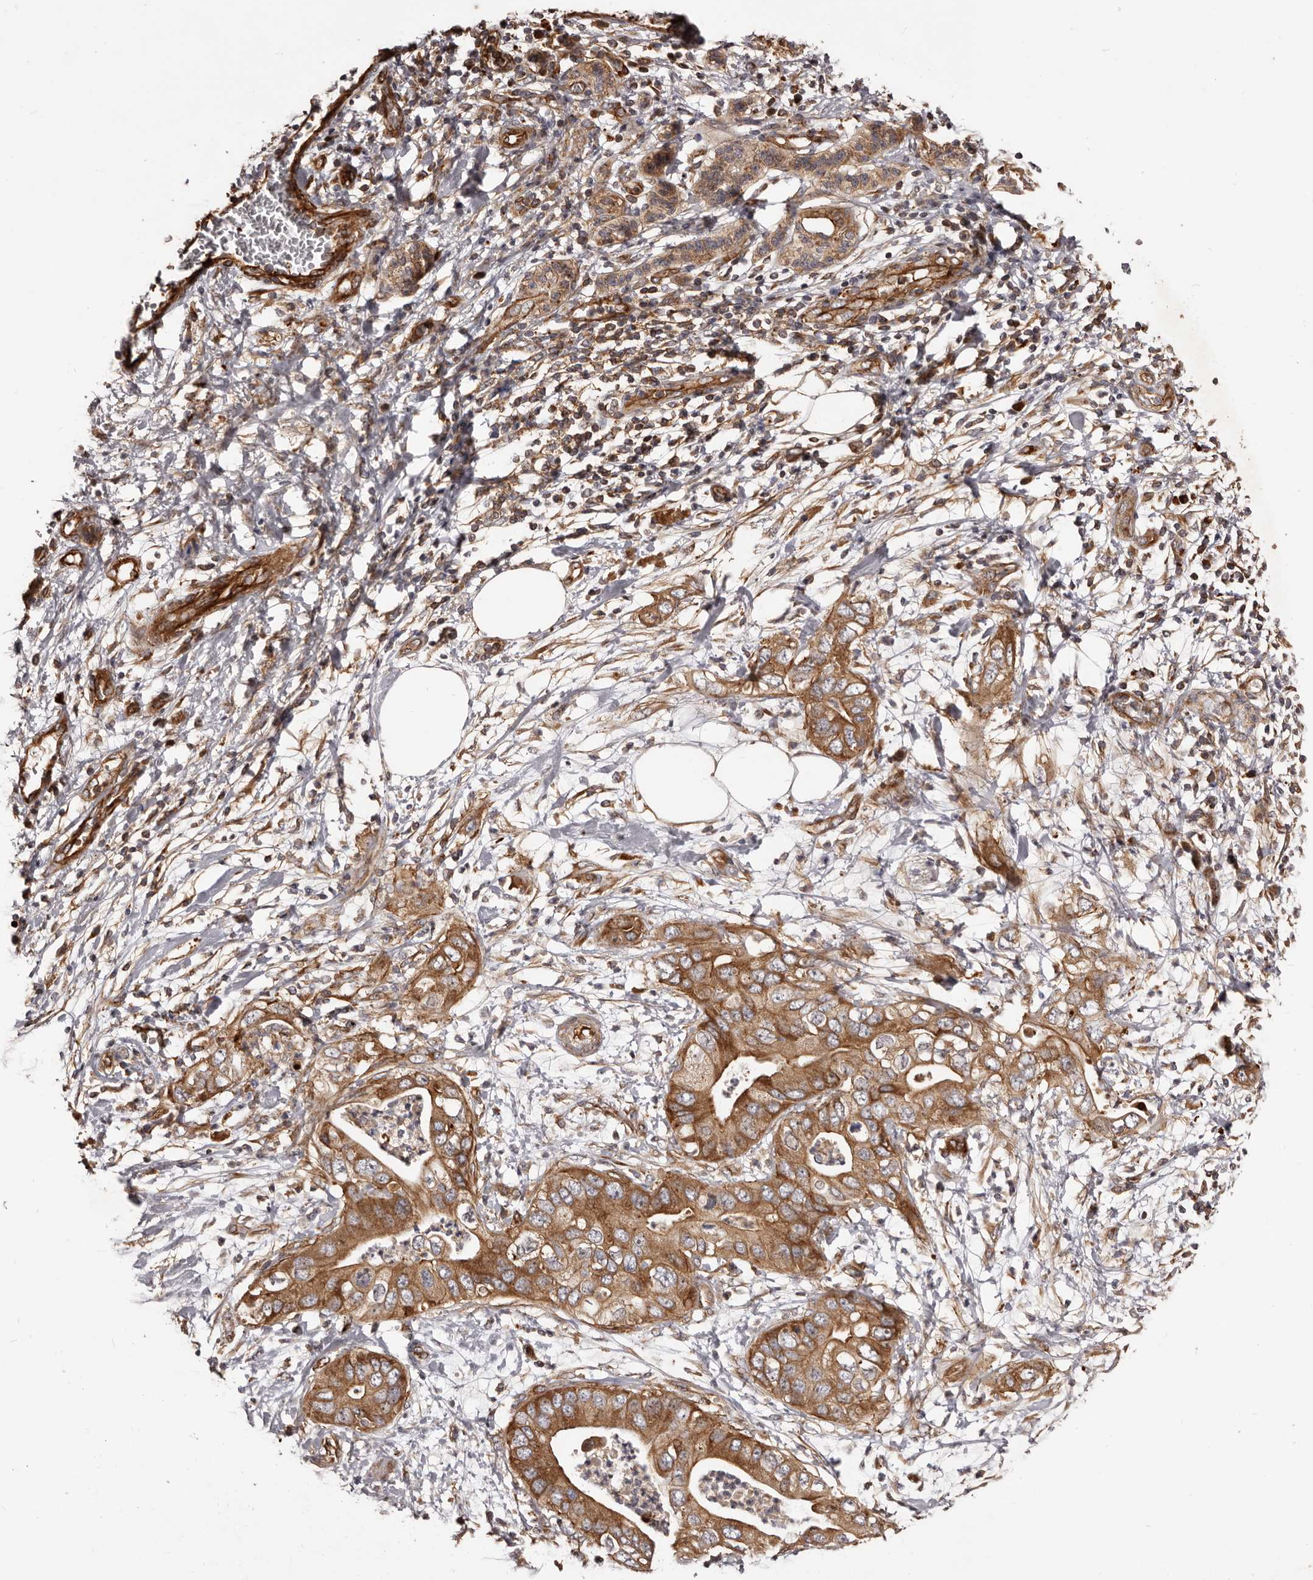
{"staining": {"intensity": "strong", "quantity": ">75%", "location": "cytoplasmic/membranous"}, "tissue": "pancreatic cancer", "cell_type": "Tumor cells", "image_type": "cancer", "snomed": [{"axis": "morphology", "description": "Adenocarcinoma, NOS"}, {"axis": "topography", "description": "Pancreas"}], "caption": "Brown immunohistochemical staining in human pancreatic adenocarcinoma demonstrates strong cytoplasmic/membranous staining in about >75% of tumor cells.", "gene": "GTPBP1", "patient": {"sex": "female", "age": 78}}